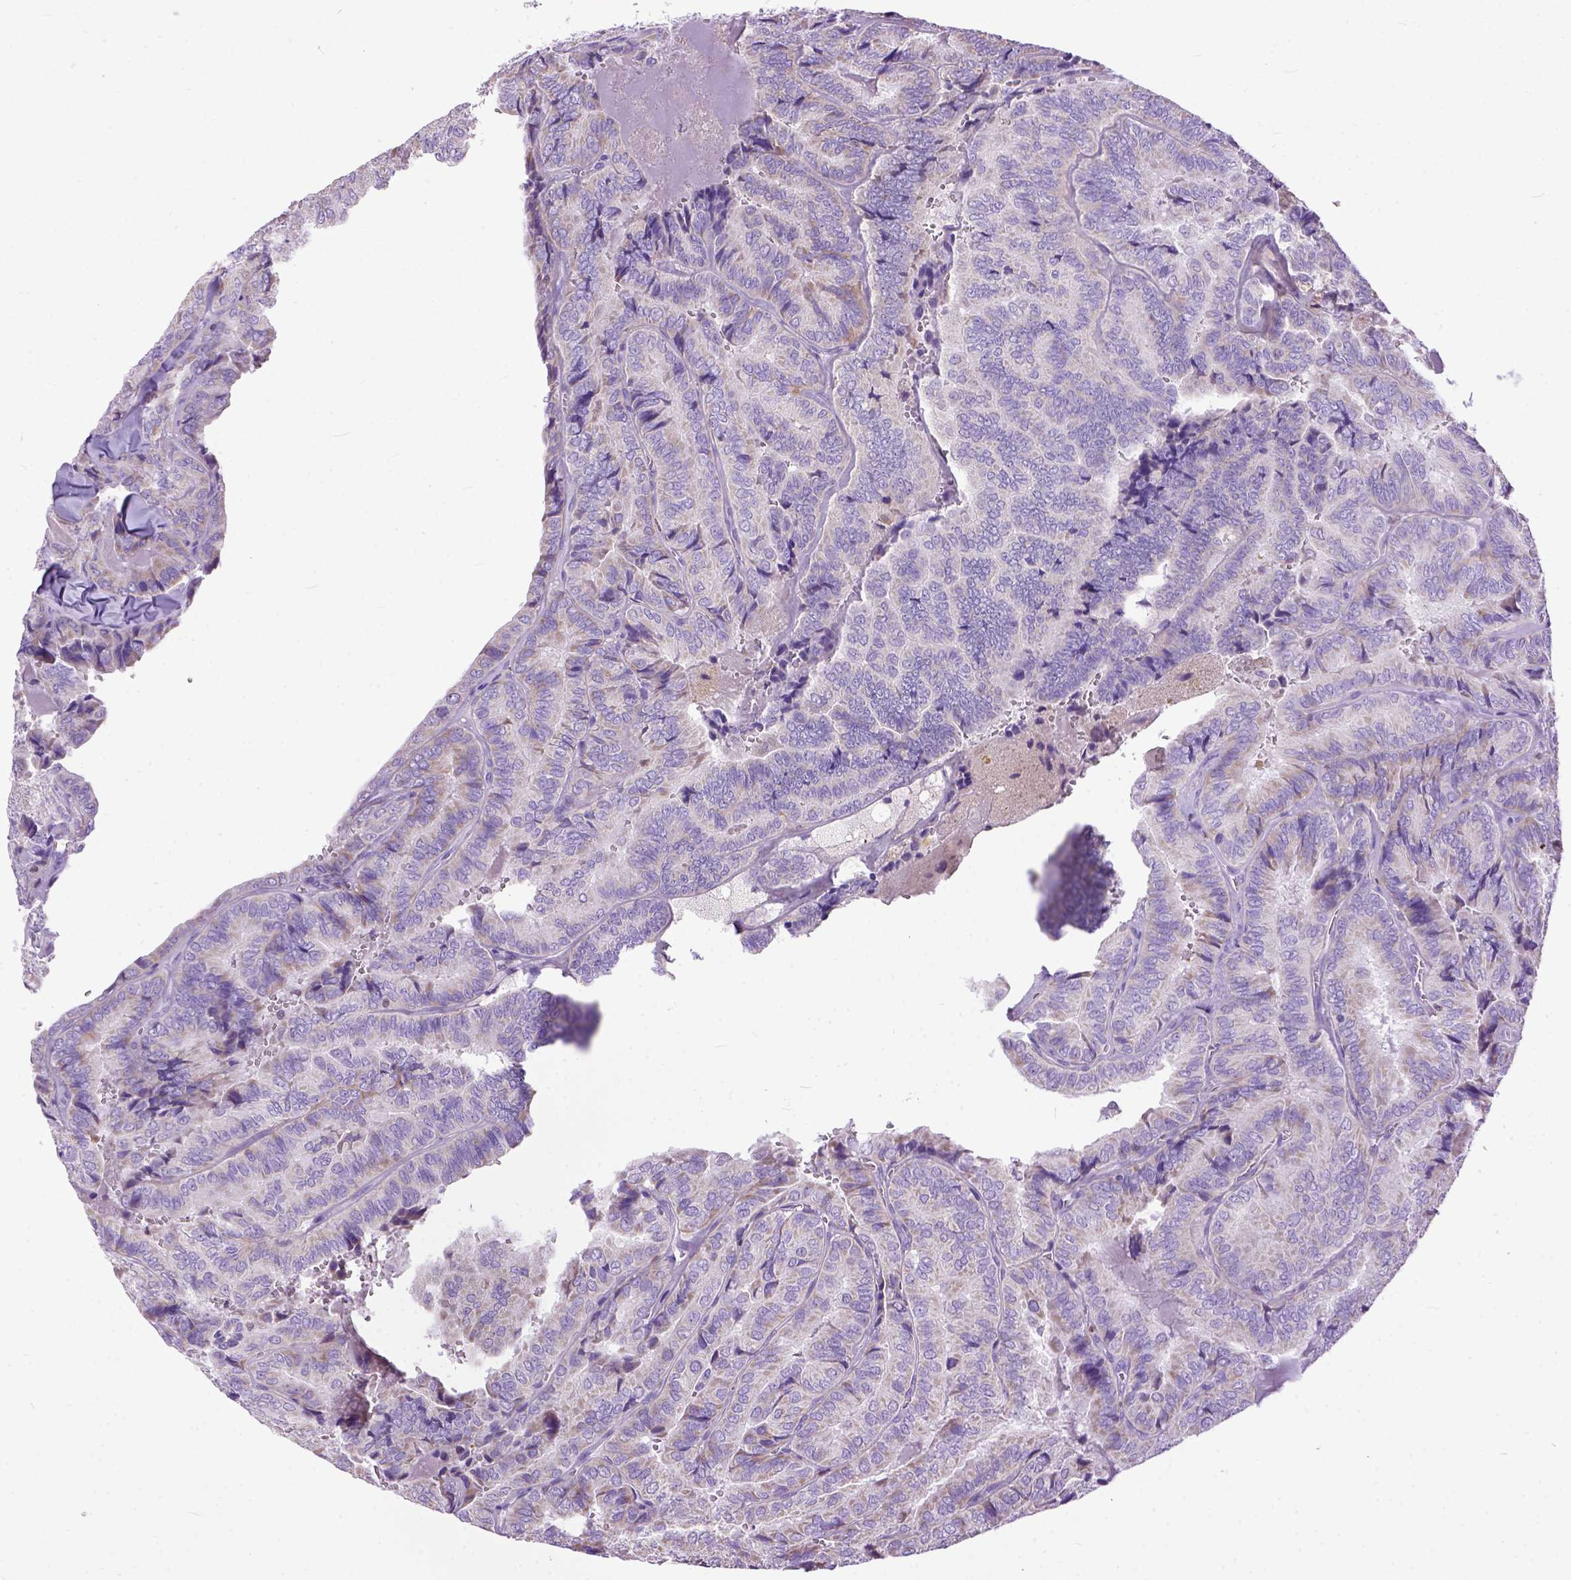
{"staining": {"intensity": "moderate", "quantity": "<25%", "location": "cytoplasmic/membranous"}, "tissue": "thyroid cancer", "cell_type": "Tumor cells", "image_type": "cancer", "snomed": [{"axis": "morphology", "description": "Papillary adenocarcinoma, NOS"}, {"axis": "topography", "description": "Thyroid gland"}], "caption": "Tumor cells show low levels of moderate cytoplasmic/membranous staining in approximately <25% of cells in thyroid papillary adenocarcinoma.", "gene": "CRB1", "patient": {"sex": "female", "age": 75}}